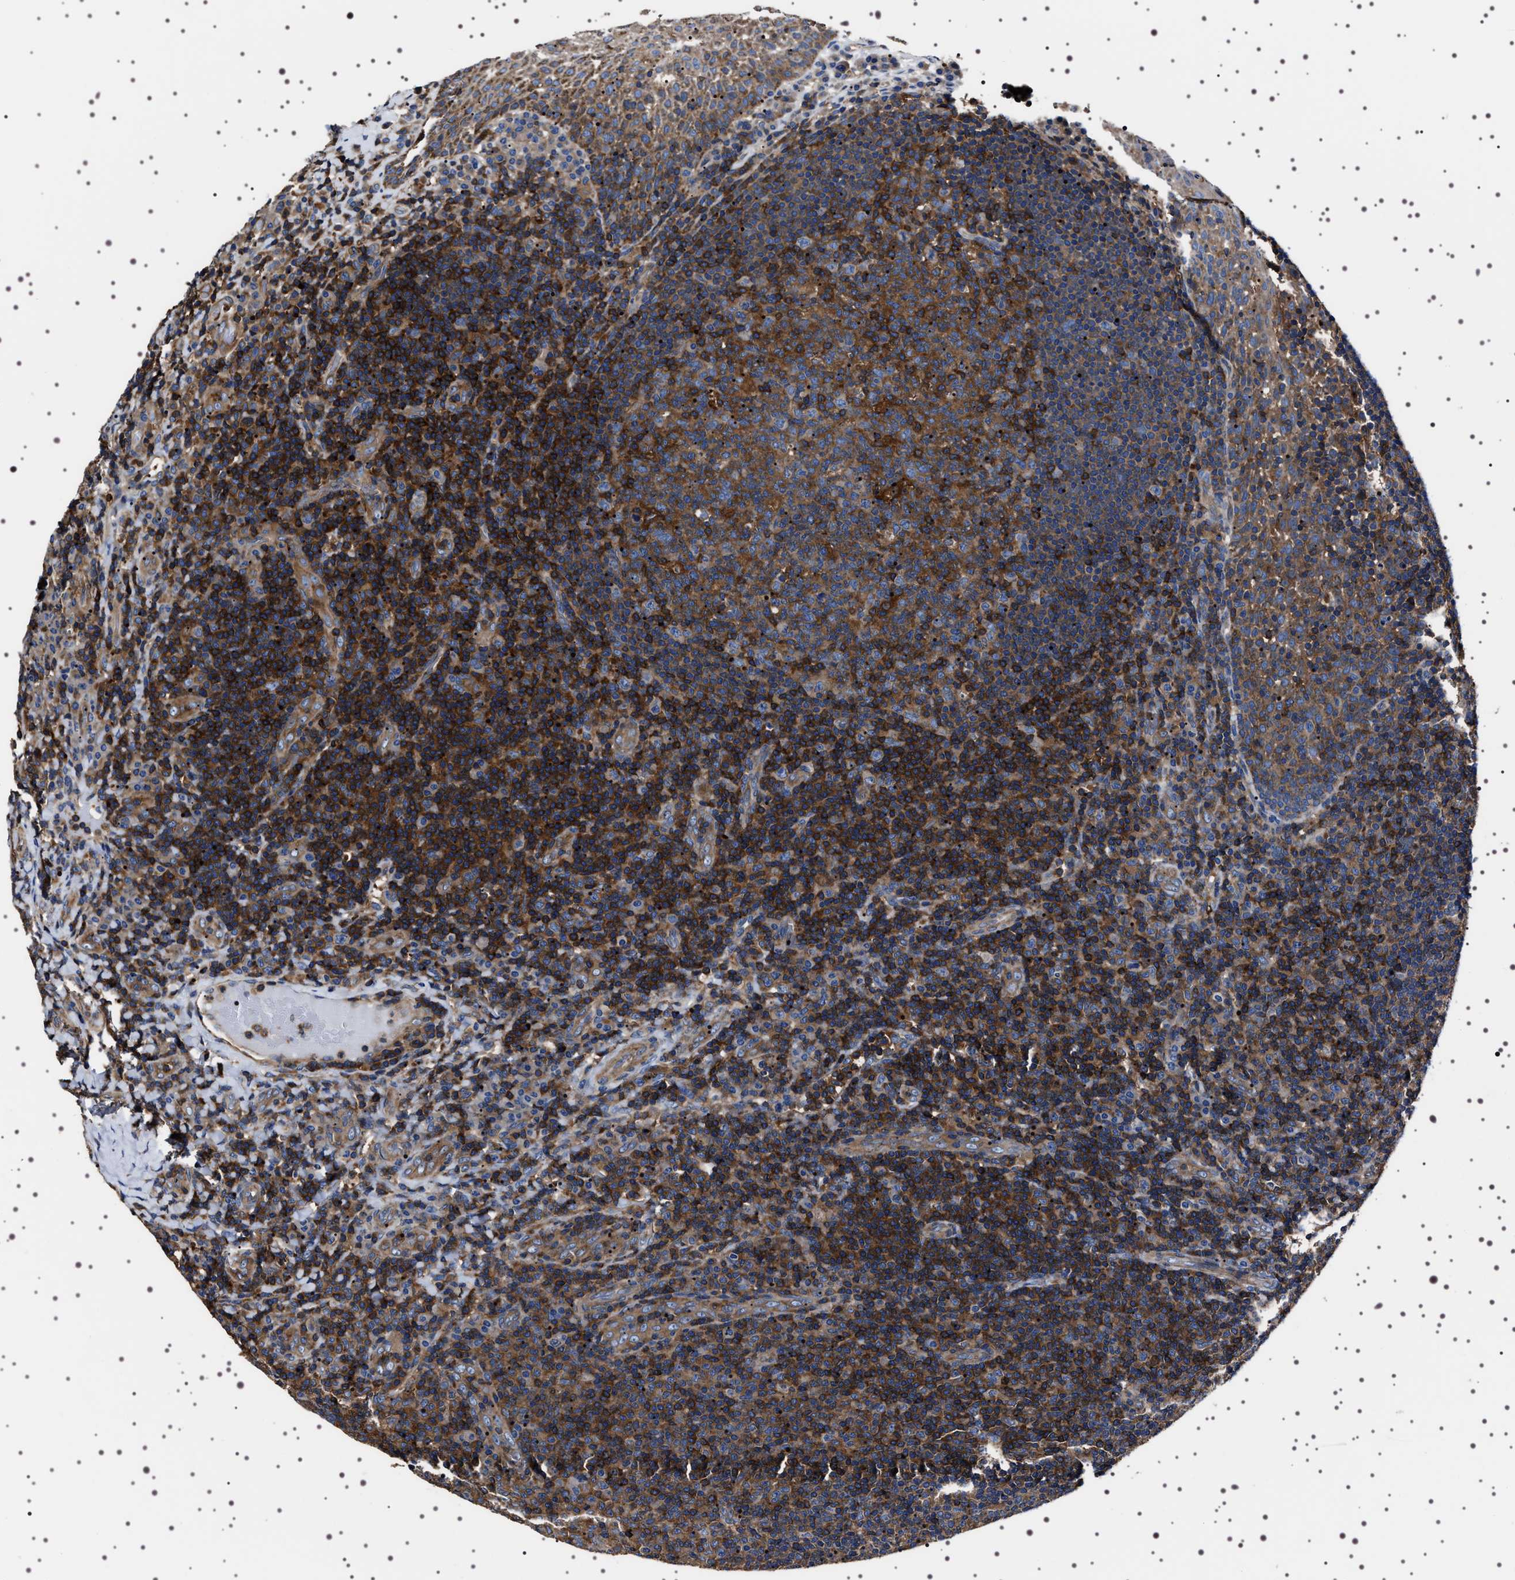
{"staining": {"intensity": "moderate", "quantity": ">75%", "location": "cytoplasmic/membranous"}, "tissue": "tonsil", "cell_type": "Germinal center cells", "image_type": "normal", "snomed": [{"axis": "morphology", "description": "Normal tissue, NOS"}, {"axis": "topography", "description": "Tonsil"}], "caption": "Unremarkable tonsil demonstrates moderate cytoplasmic/membranous expression in about >75% of germinal center cells.", "gene": "WDR1", "patient": {"sex": "male", "age": 17}}